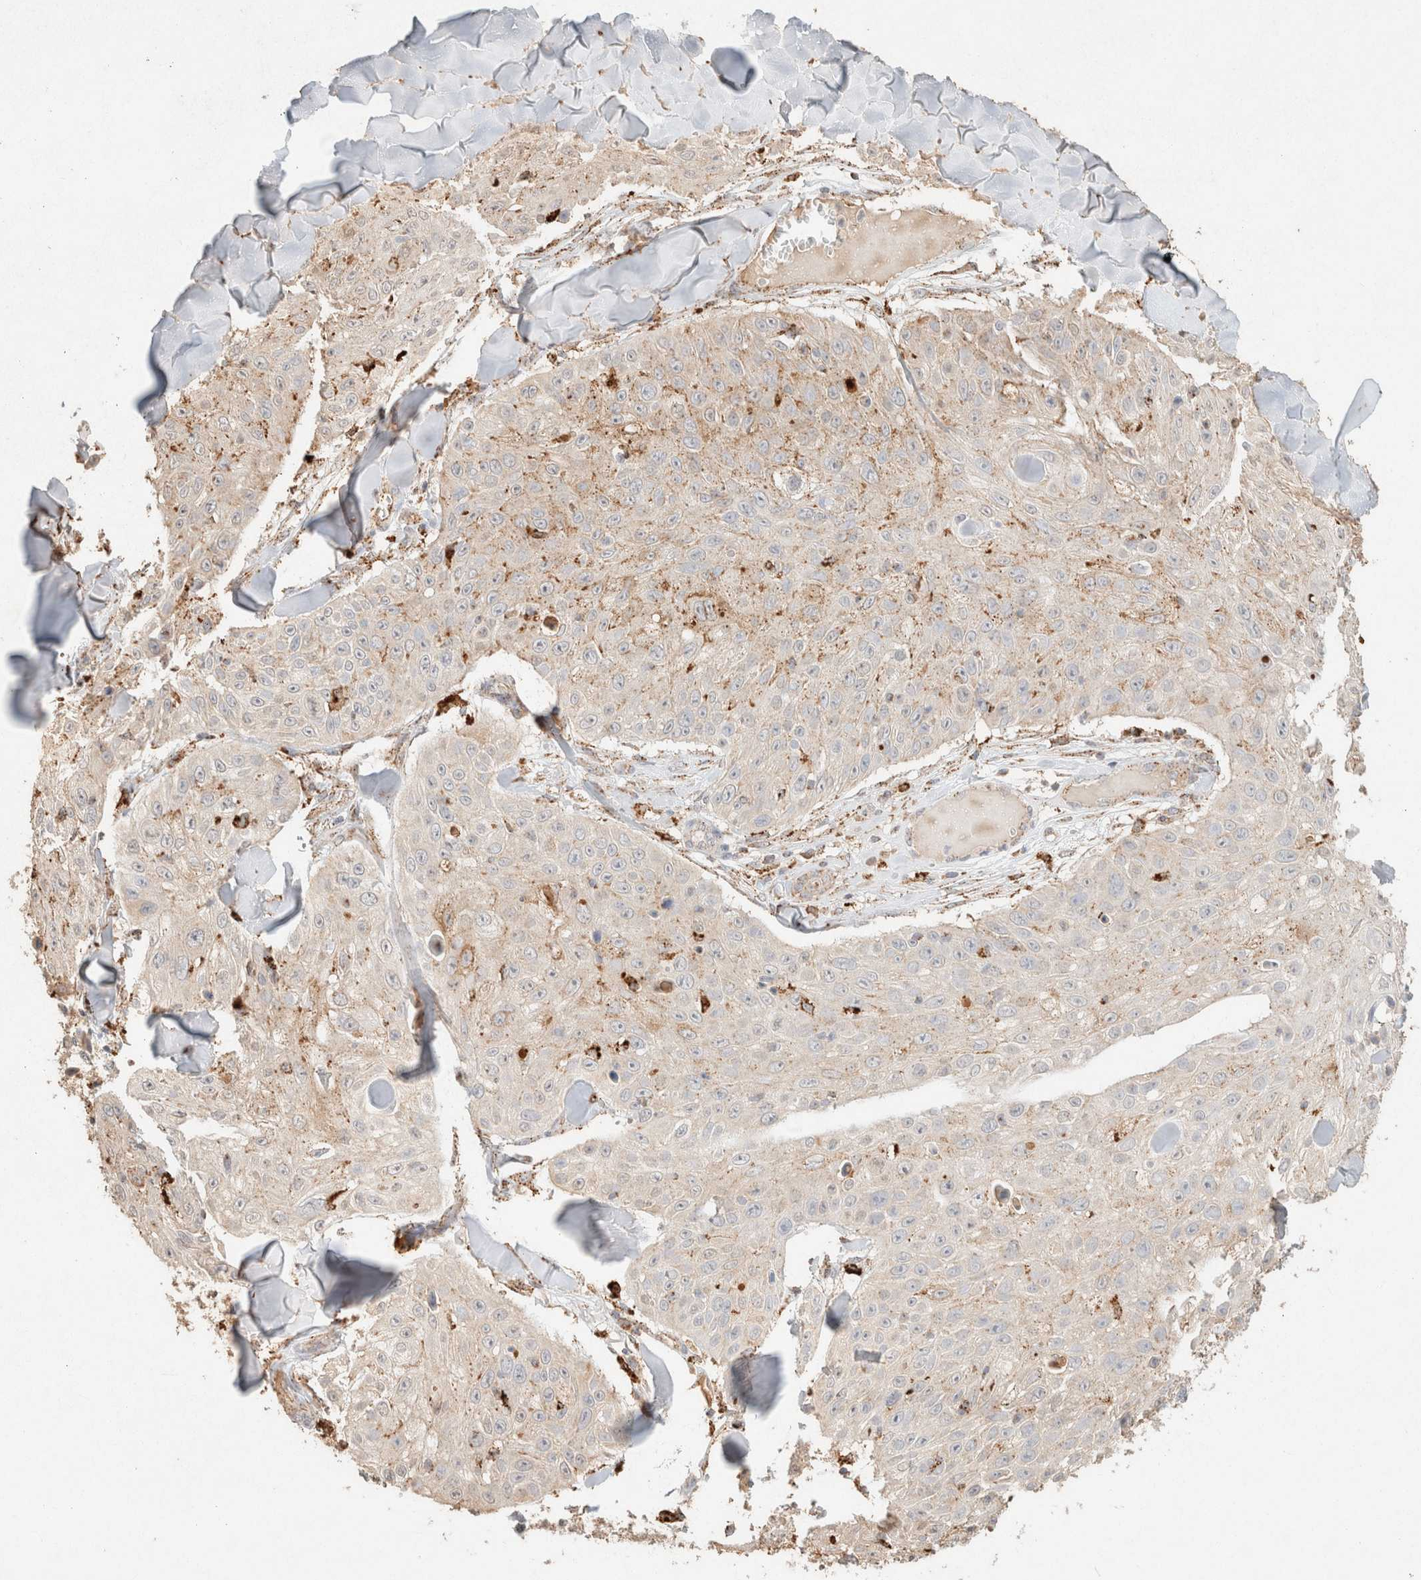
{"staining": {"intensity": "moderate", "quantity": "<25%", "location": "cytoplasmic/membranous"}, "tissue": "skin cancer", "cell_type": "Tumor cells", "image_type": "cancer", "snomed": [{"axis": "morphology", "description": "Squamous cell carcinoma, NOS"}, {"axis": "topography", "description": "Skin"}], "caption": "Skin cancer (squamous cell carcinoma) stained with a protein marker shows moderate staining in tumor cells.", "gene": "CTSC", "patient": {"sex": "male", "age": 86}}